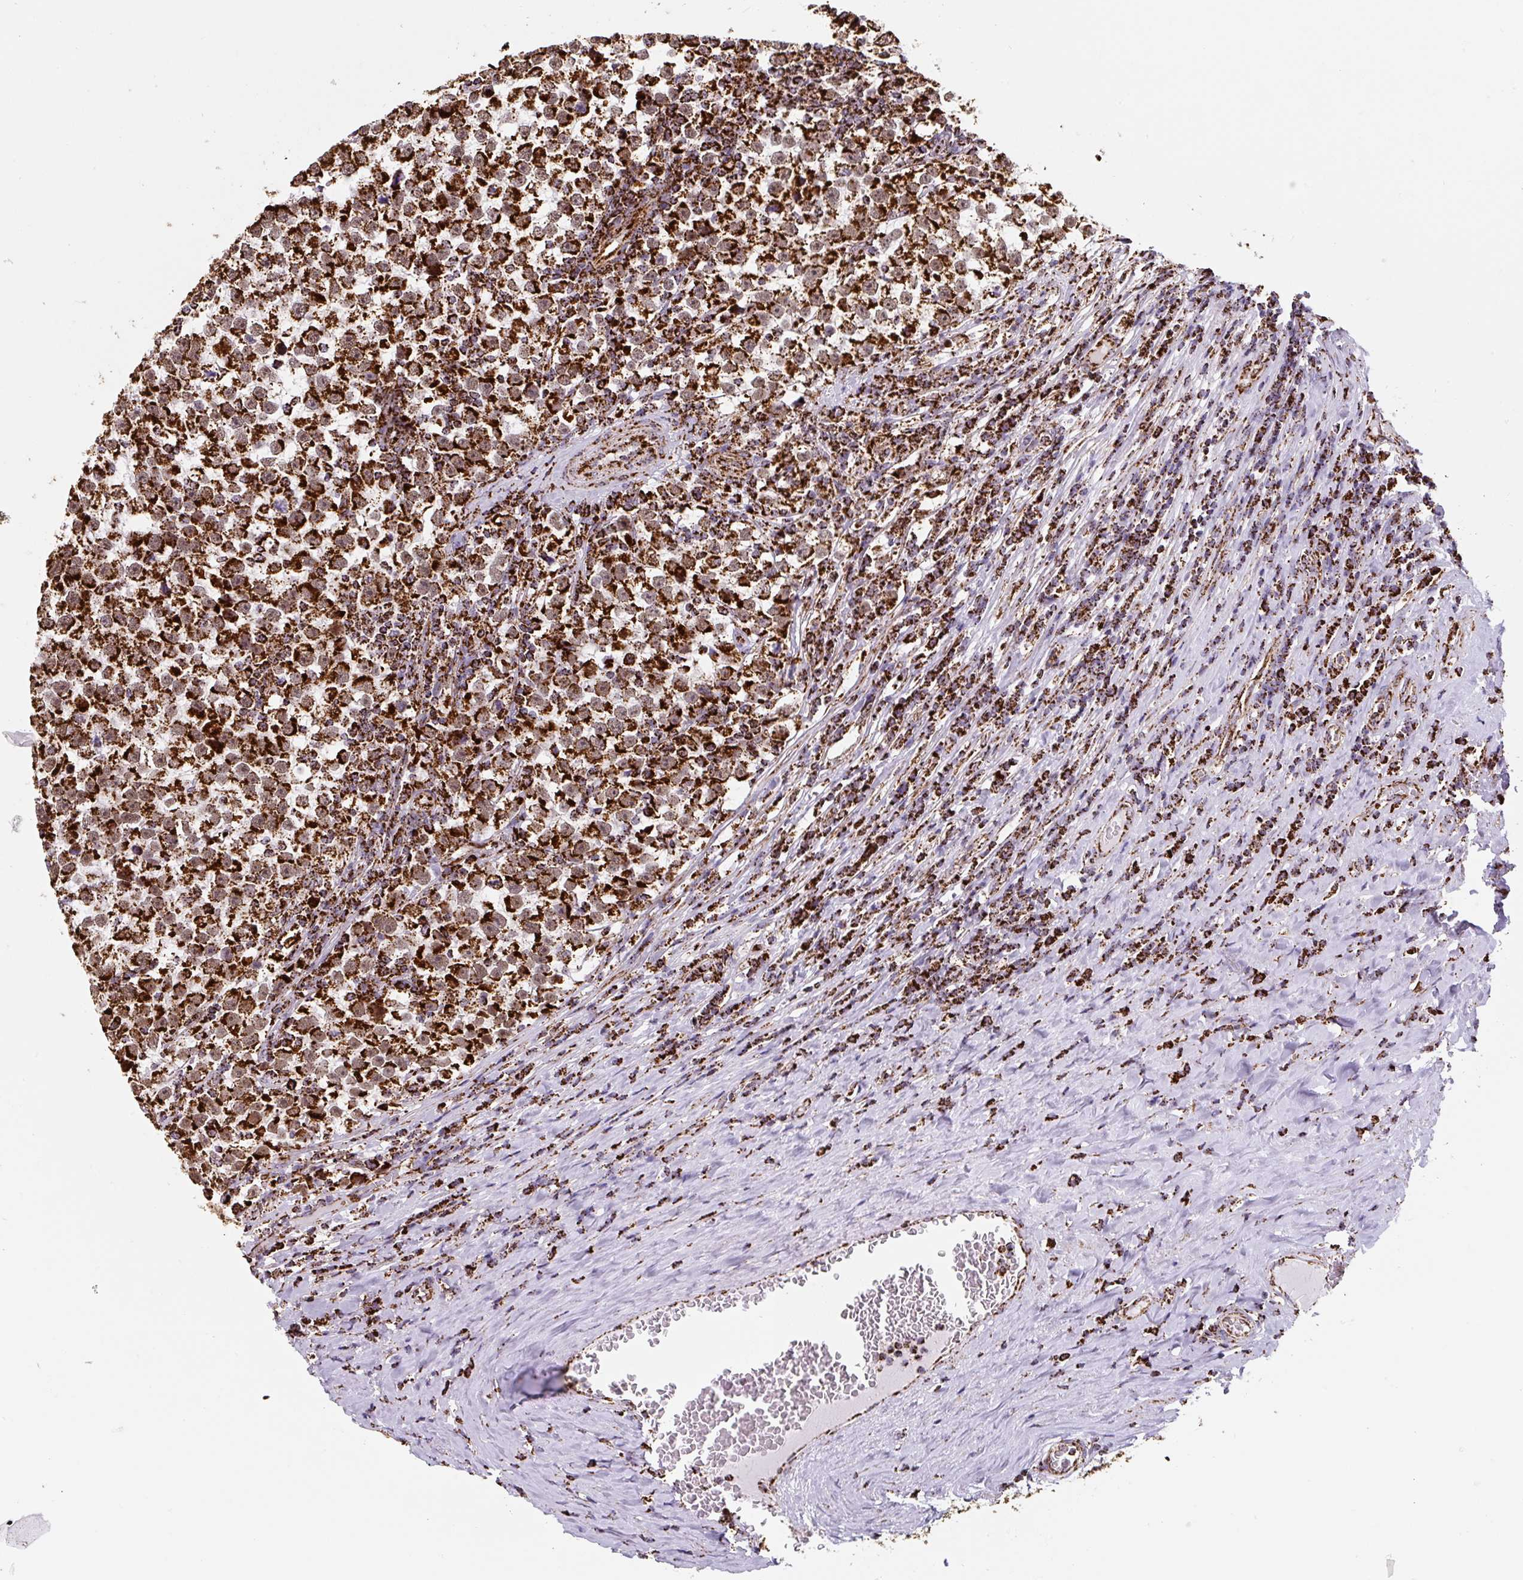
{"staining": {"intensity": "strong", "quantity": ">75%", "location": "cytoplasmic/membranous"}, "tissue": "testis cancer", "cell_type": "Tumor cells", "image_type": "cancer", "snomed": [{"axis": "morphology", "description": "Normal tissue, NOS"}, {"axis": "morphology", "description": "Seminoma, NOS"}, {"axis": "topography", "description": "Testis"}], "caption": "IHC of human testis cancer (seminoma) displays high levels of strong cytoplasmic/membranous expression in approximately >75% of tumor cells. (Brightfield microscopy of DAB IHC at high magnification).", "gene": "ATP5F1A", "patient": {"sex": "male", "age": 43}}